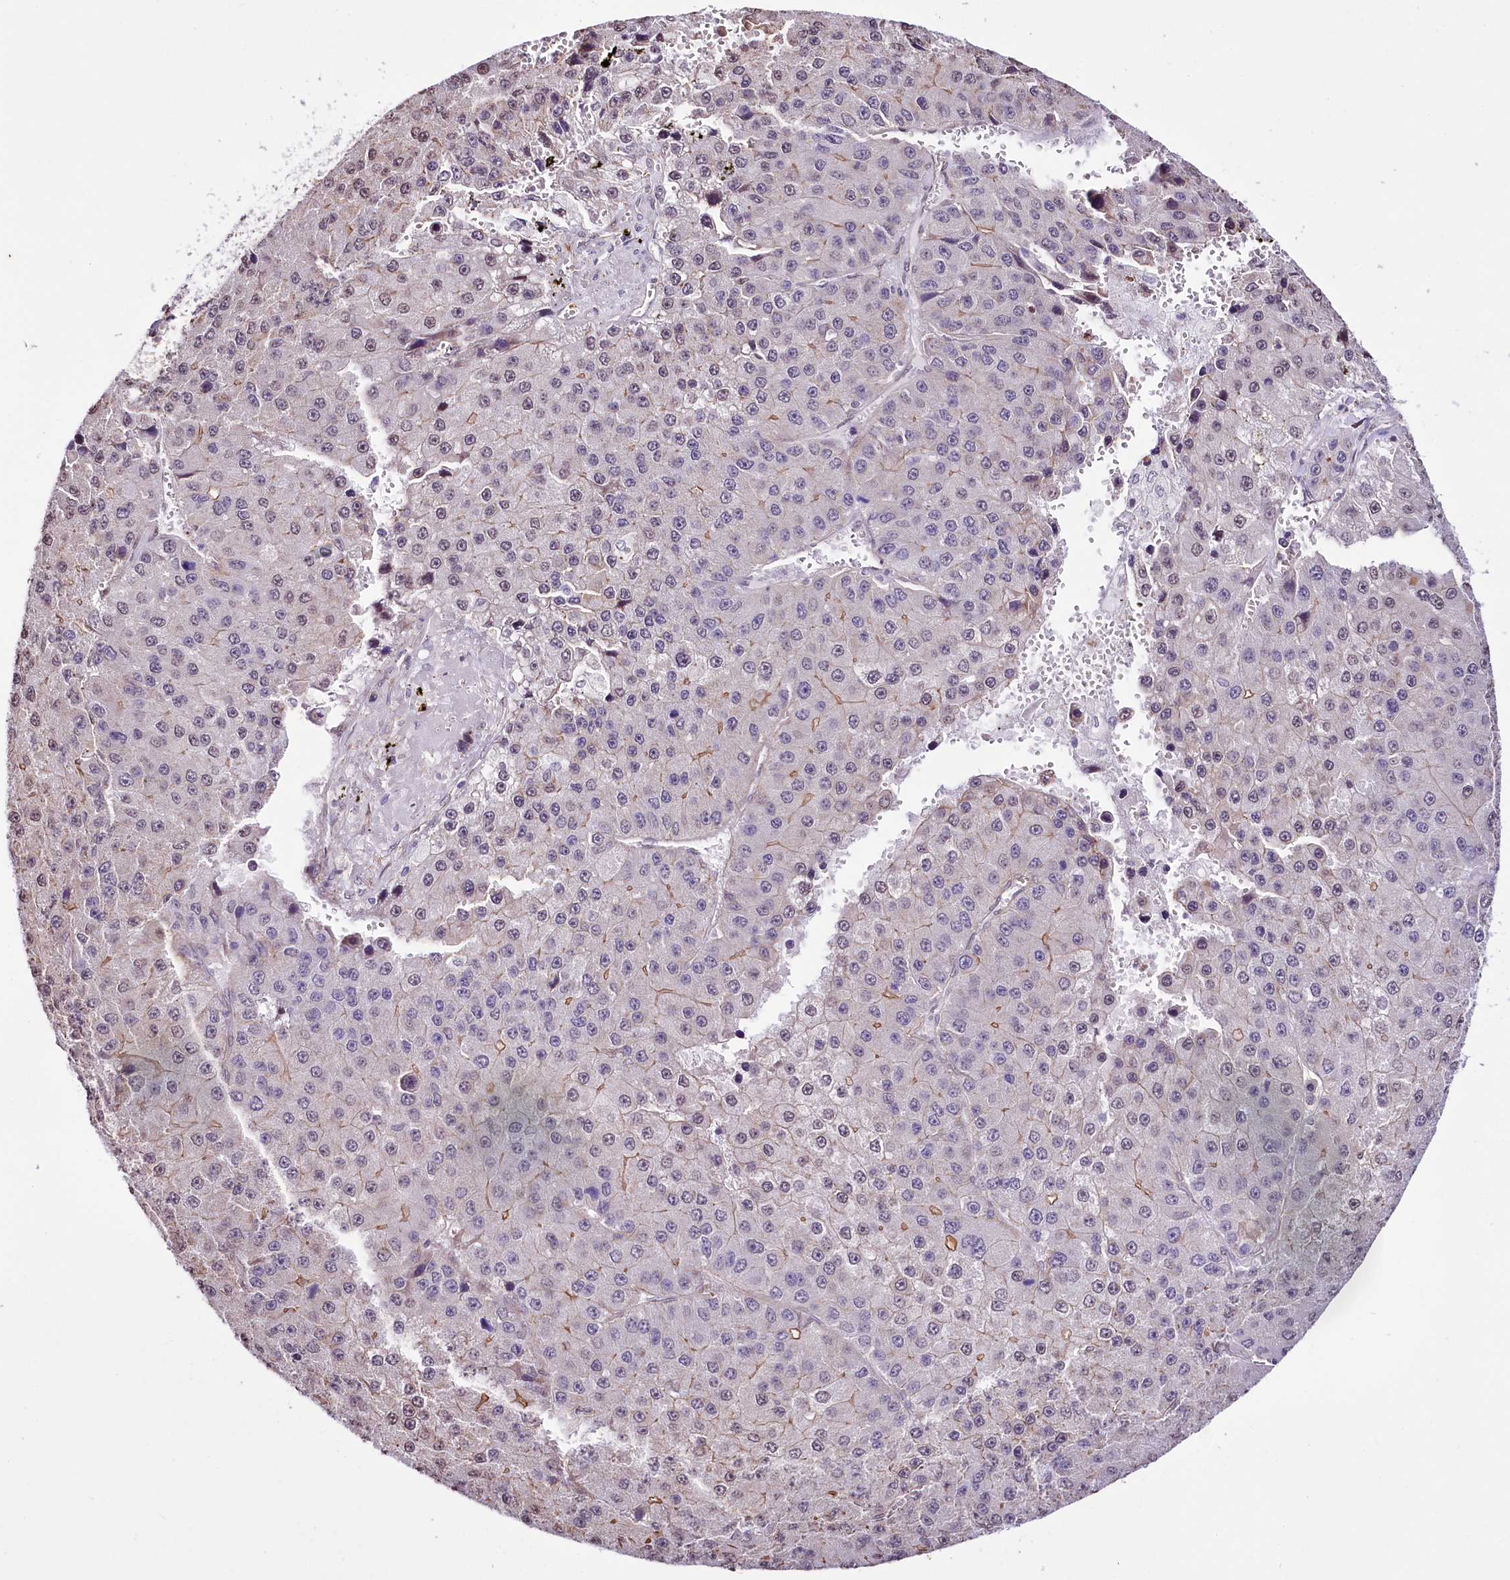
{"staining": {"intensity": "negative", "quantity": "none", "location": "none"}, "tissue": "liver cancer", "cell_type": "Tumor cells", "image_type": "cancer", "snomed": [{"axis": "morphology", "description": "Carcinoma, Hepatocellular, NOS"}, {"axis": "topography", "description": "Liver"}], "caption": "An image of human liver cancer (hepatocellular carcinoma) is negative for staining in tumor cells.", "gene": "ST7", "patient": {"sex": "female", "age": 73}}